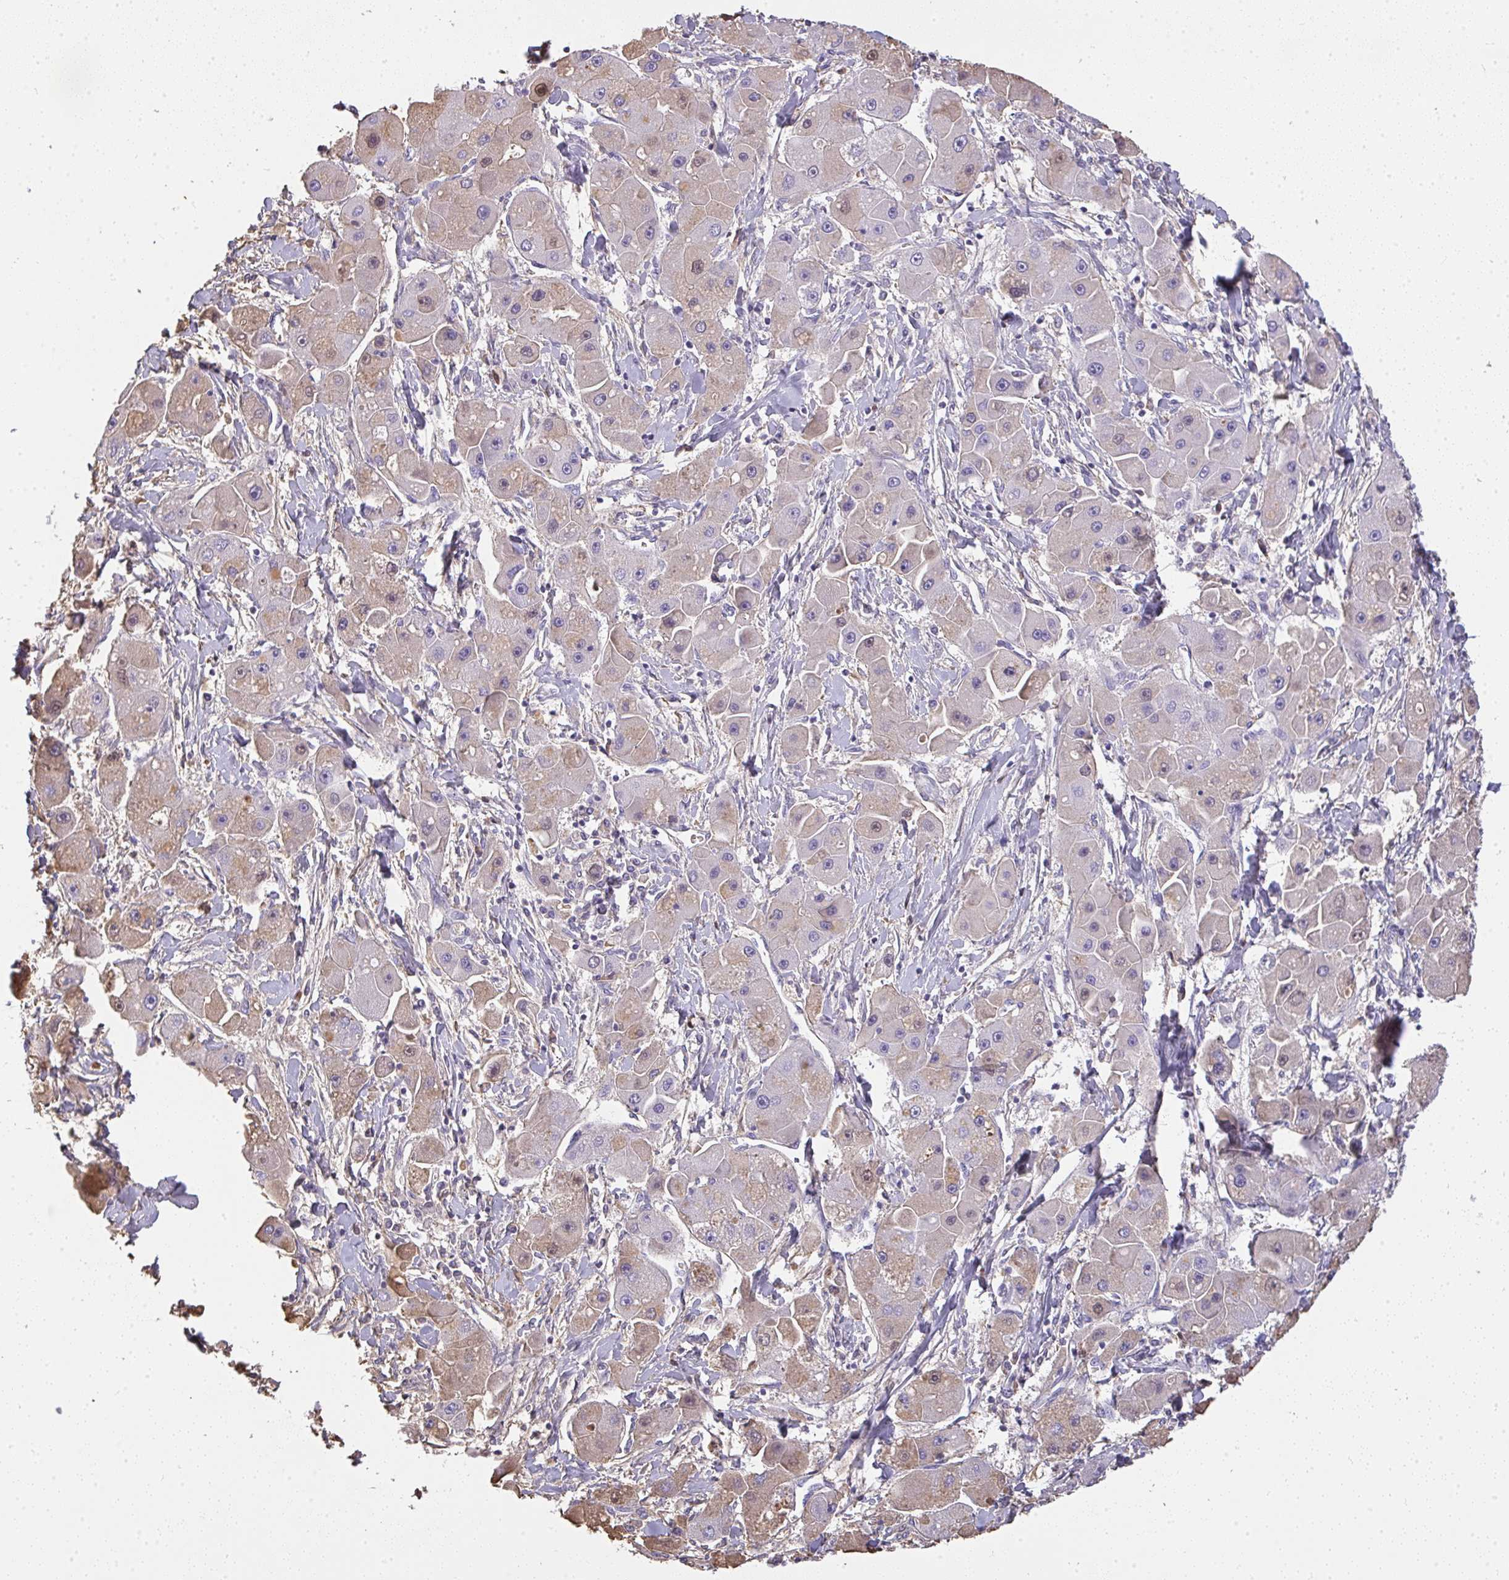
{"staining": {"intensity": "weak", "quantity": "<25%", "location": "cytoplasmic/membranous"}, "tissue": "liver cancer", "cell_type": "Tumor cells", "image_type": "cancer", "snomed": [{"axis": "morphology", "description": "Carcinoma, Hepatocellular, NOS"}, {"axis": "topography", "description": "Liver"}], "caption": "Tumor cells show no significant protein staining in liver cancer (hepatocellular carcinoma).", "gene": "SMYD5", "patient": {"sex": "male", "age": 24}}